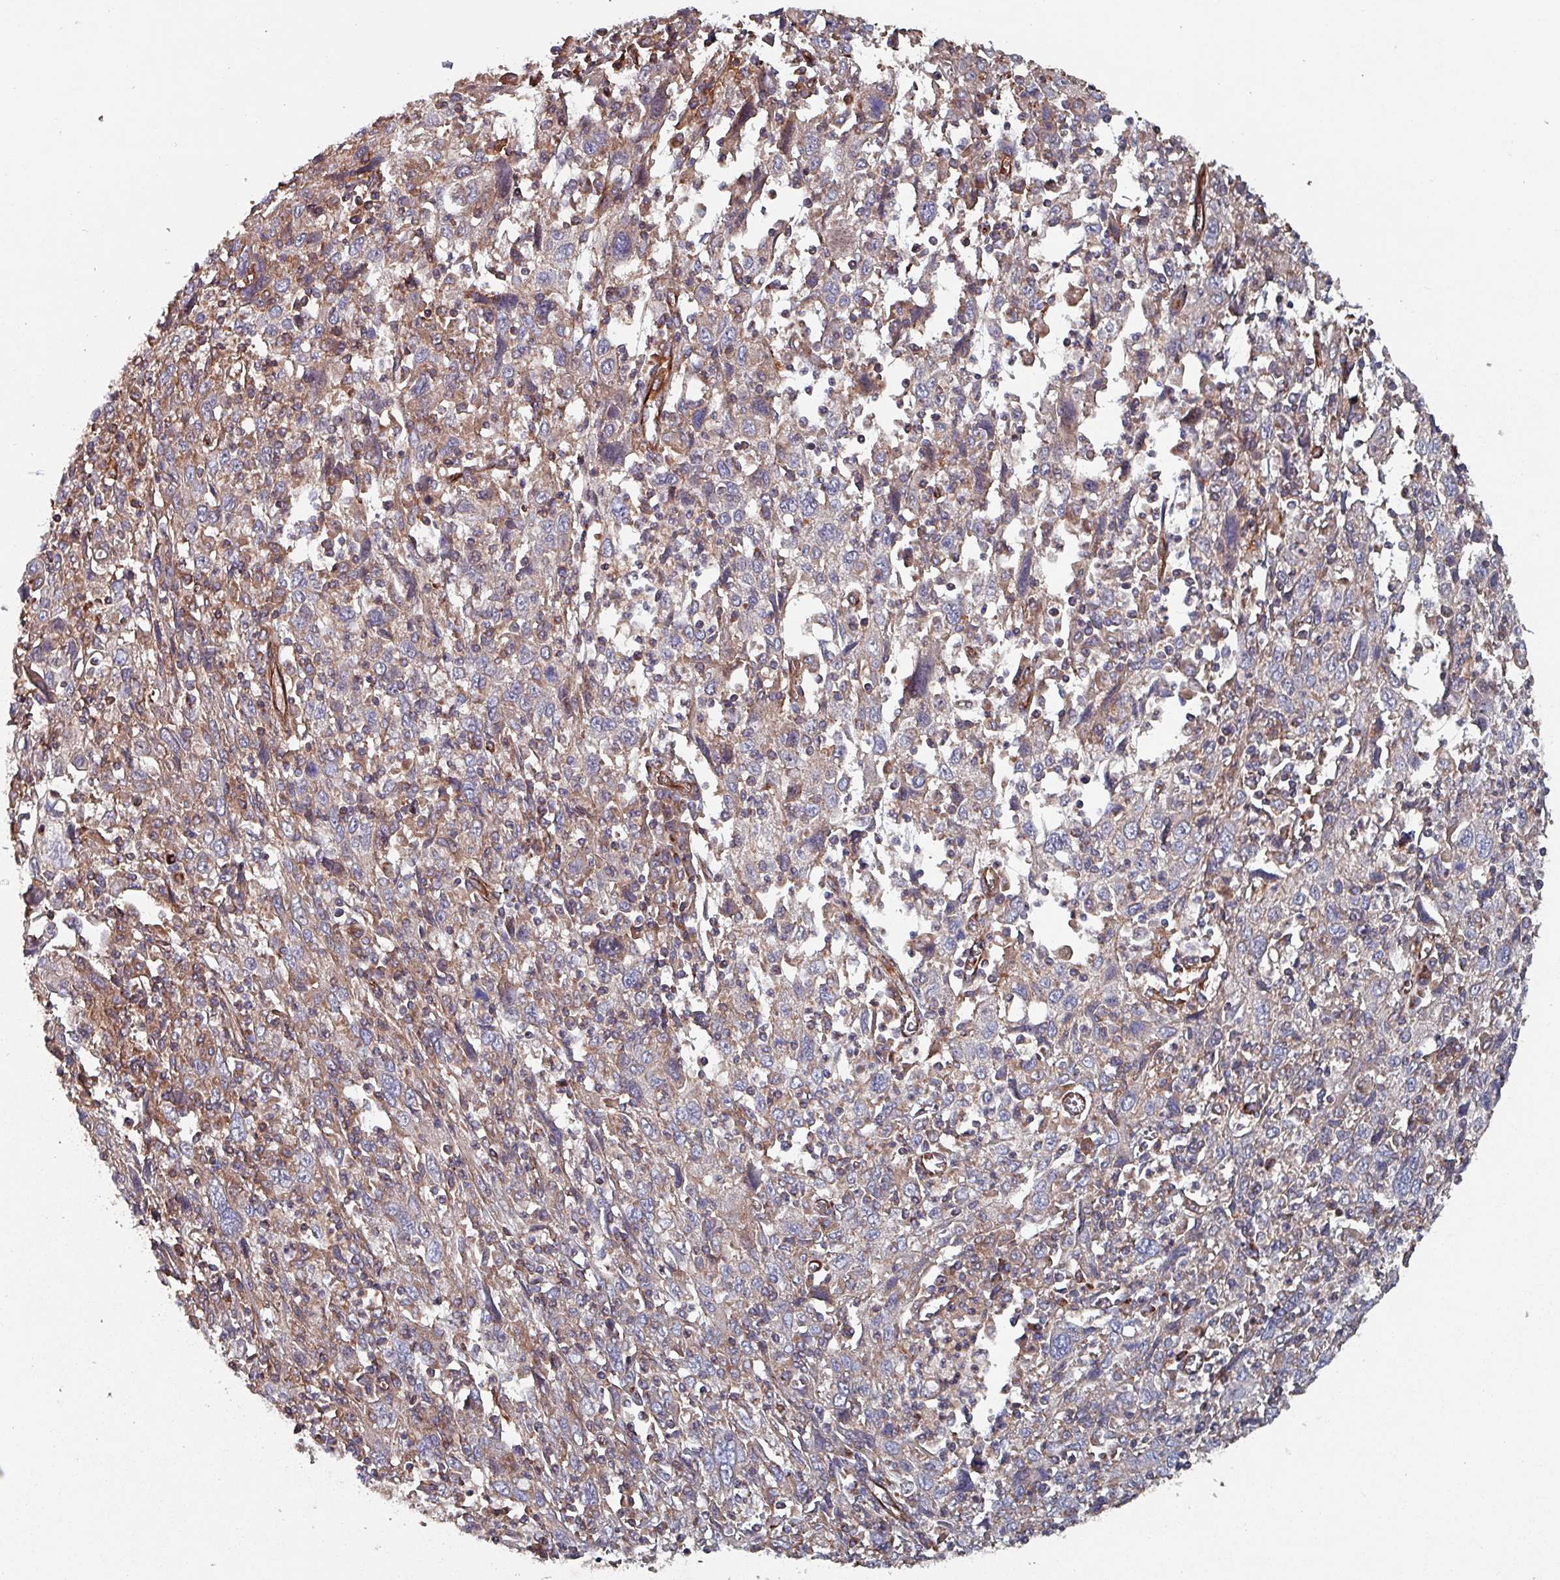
{"staining": {"intensity": "weak", "quantity": "<25%", "location": "cytoplasmic/membranous"}, "tissue": "cervical cancer", "cell_type": "Tumor cells", "image_type": "cancer", "snomed": [{"axis": "morphology", "description": "Squamous cell carcinoma, NOS"}, {"axis": "topography", "description": "Cervix"}], "caption": "Immunohistochemistry image of neoplastic tissue: cervical cancer (squamous cell carcinoma) stained with DAB displays no significant protein expression in tumor cells. (DAB immunohistochemistry (IHC) visualized using brightfield microscopy, high magnification).", "gene": "ANO10", "patient": {"sex": "female", "age": 46}}